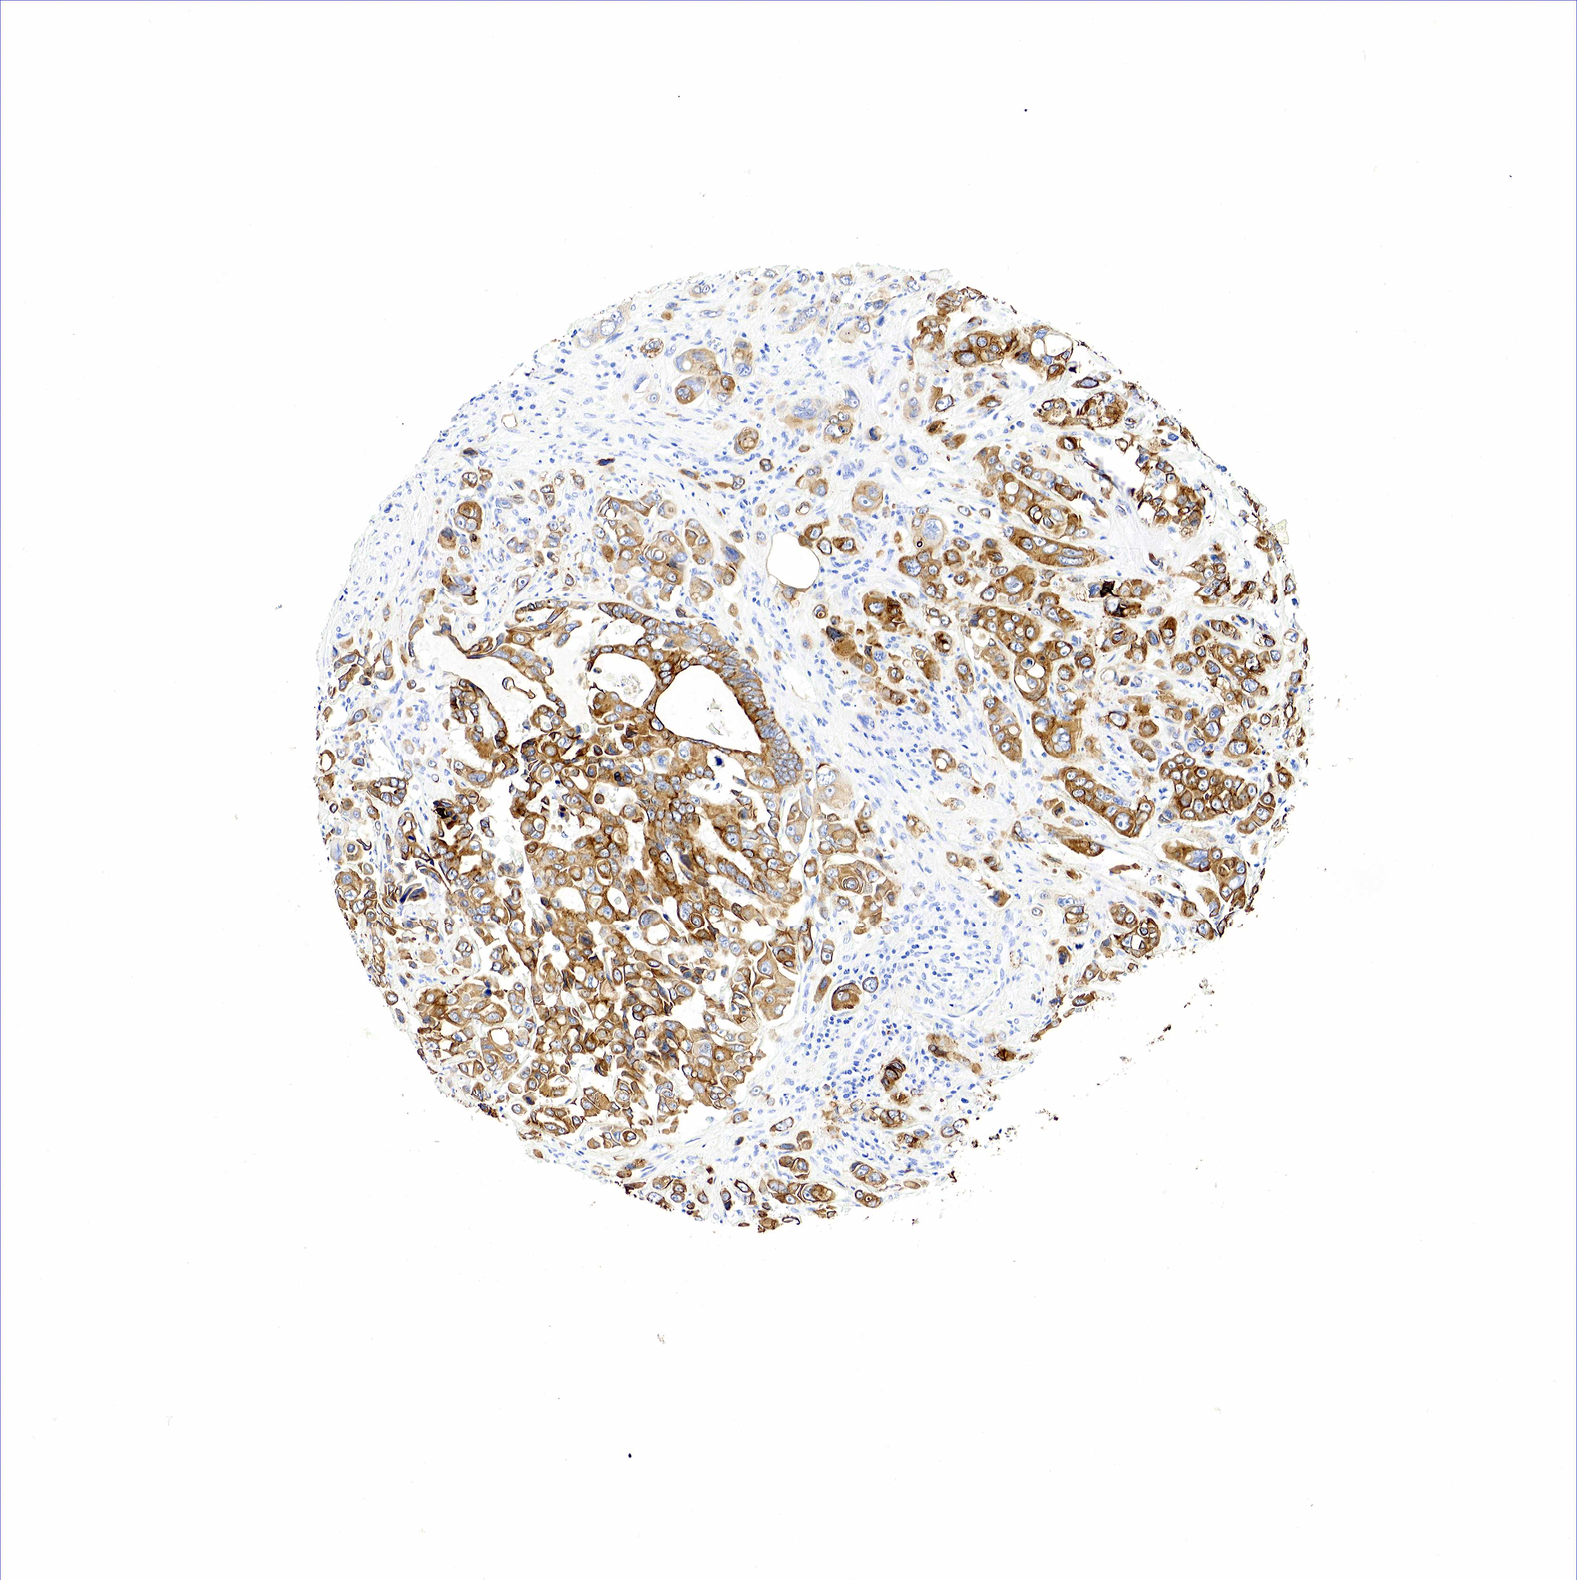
{"staining": {"intensity": "moderate", "quantity": ">75%", "location": "cytoplasmic/membranous"}, "tissue": "liver cancer", "cell_type": "Tumor cells", "image_type": "cancer", "snomed": [{"axis": "morphology", "description": "Cholangiocarcinoma"}, {"axis": "topography", "description": "Liver"}], "caption": "Liver cancer tissue demonstrates moderate cytoplasmic/membranous positivity in about >75% of tumor cells, visualized by immunohistochemistry. (brown staining indicates protein expression, while blue staining denotes nuclei).", "gene": "KRT18", "patient": {"sex": "female", "age": 79}}